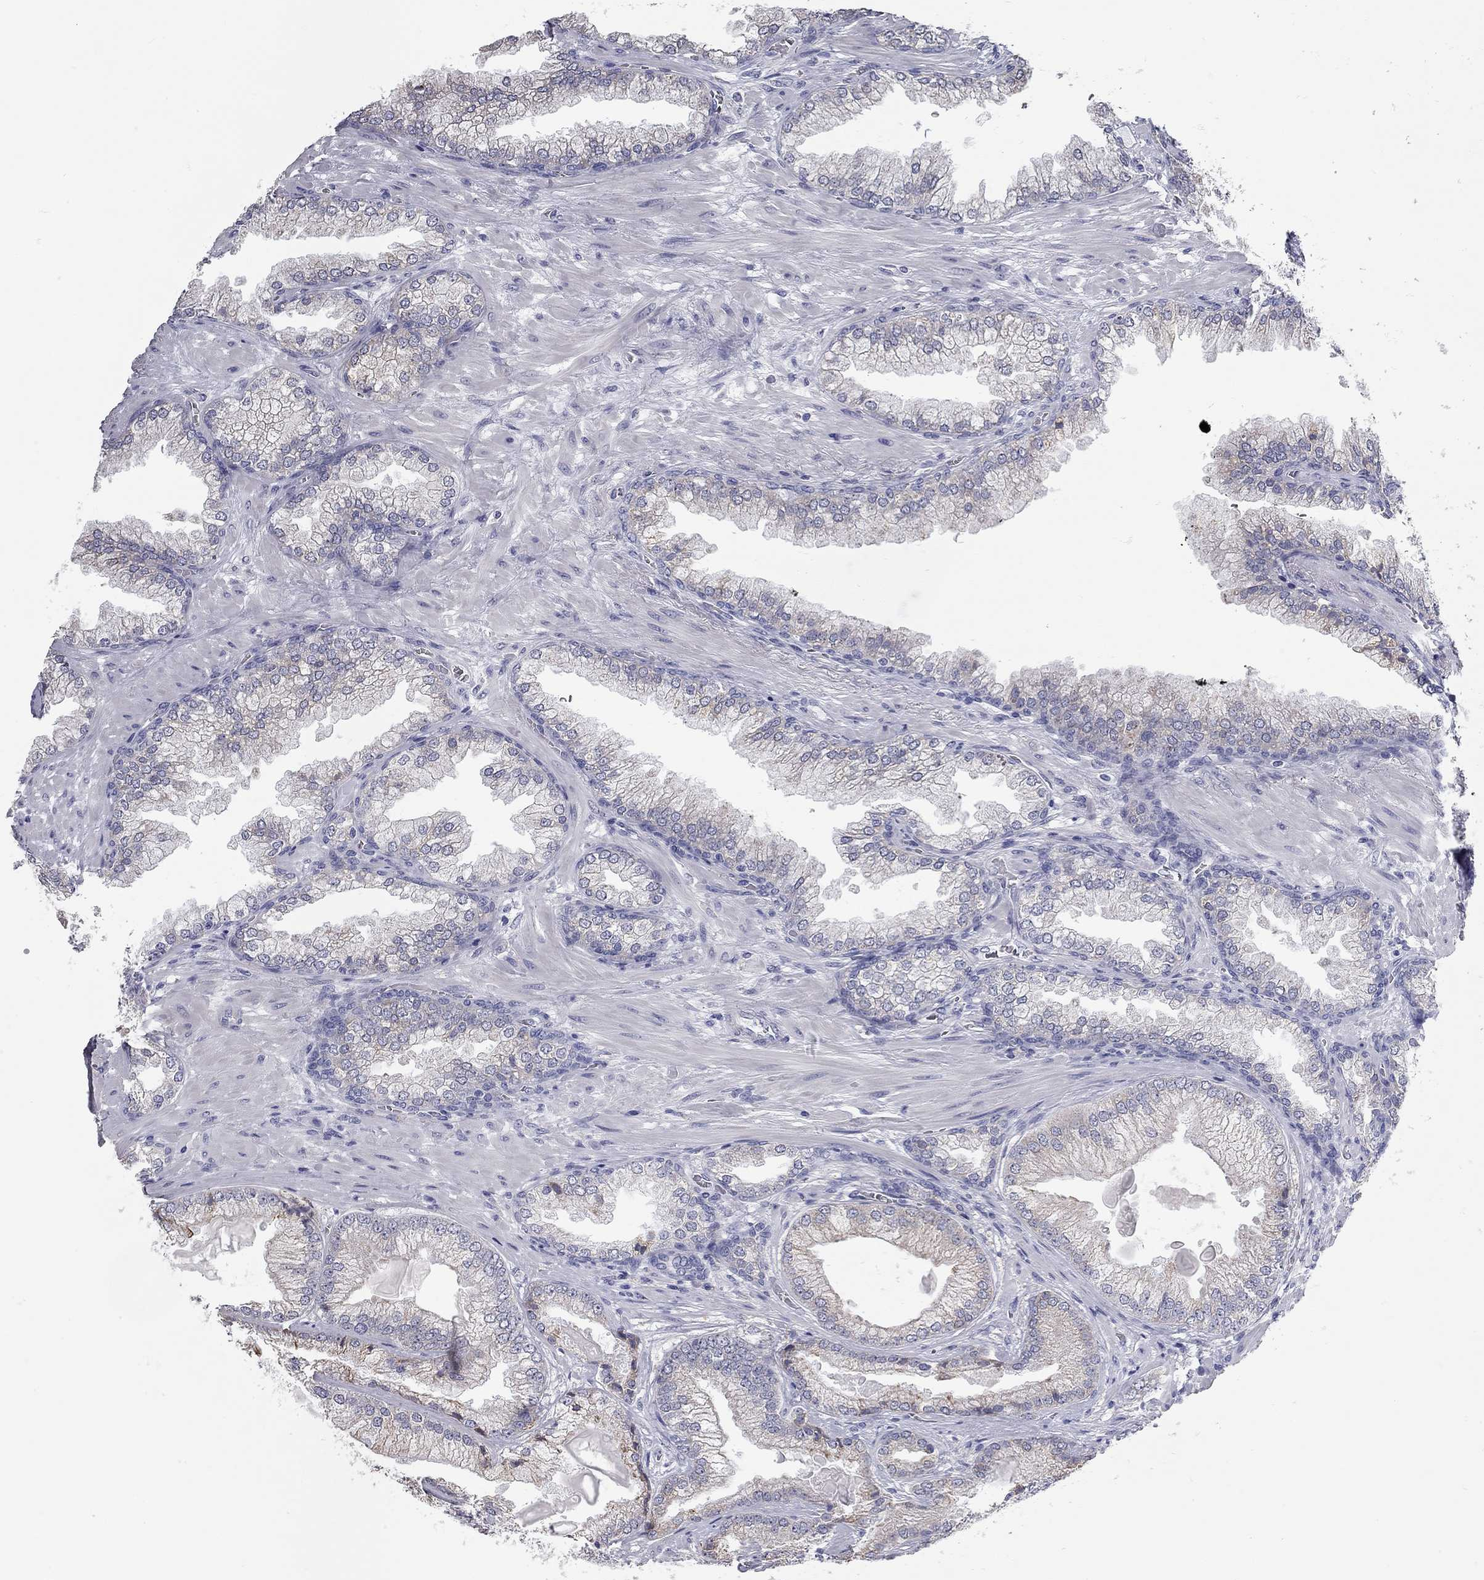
{"staining": {"intensity": "negative", "quantity": "none", "location": "none"}, "tissue": "prostate cancer", "cell_type": "Tumor cells", "image_type": "cancer", "snomed": [{"axis": "morphology", "description": "Adenocarcinoma, Low grade"}, {"axis": "topography", "description": "Prostate"}], "caption": "This is an immunohistochemistry (IHC) micrograph of human prostate cancer (low-grade adenocarcinoma). There is no positivity in tumor cells.", "gene": "XAGE2", "patient": {"sex": "male", "age": 57}}